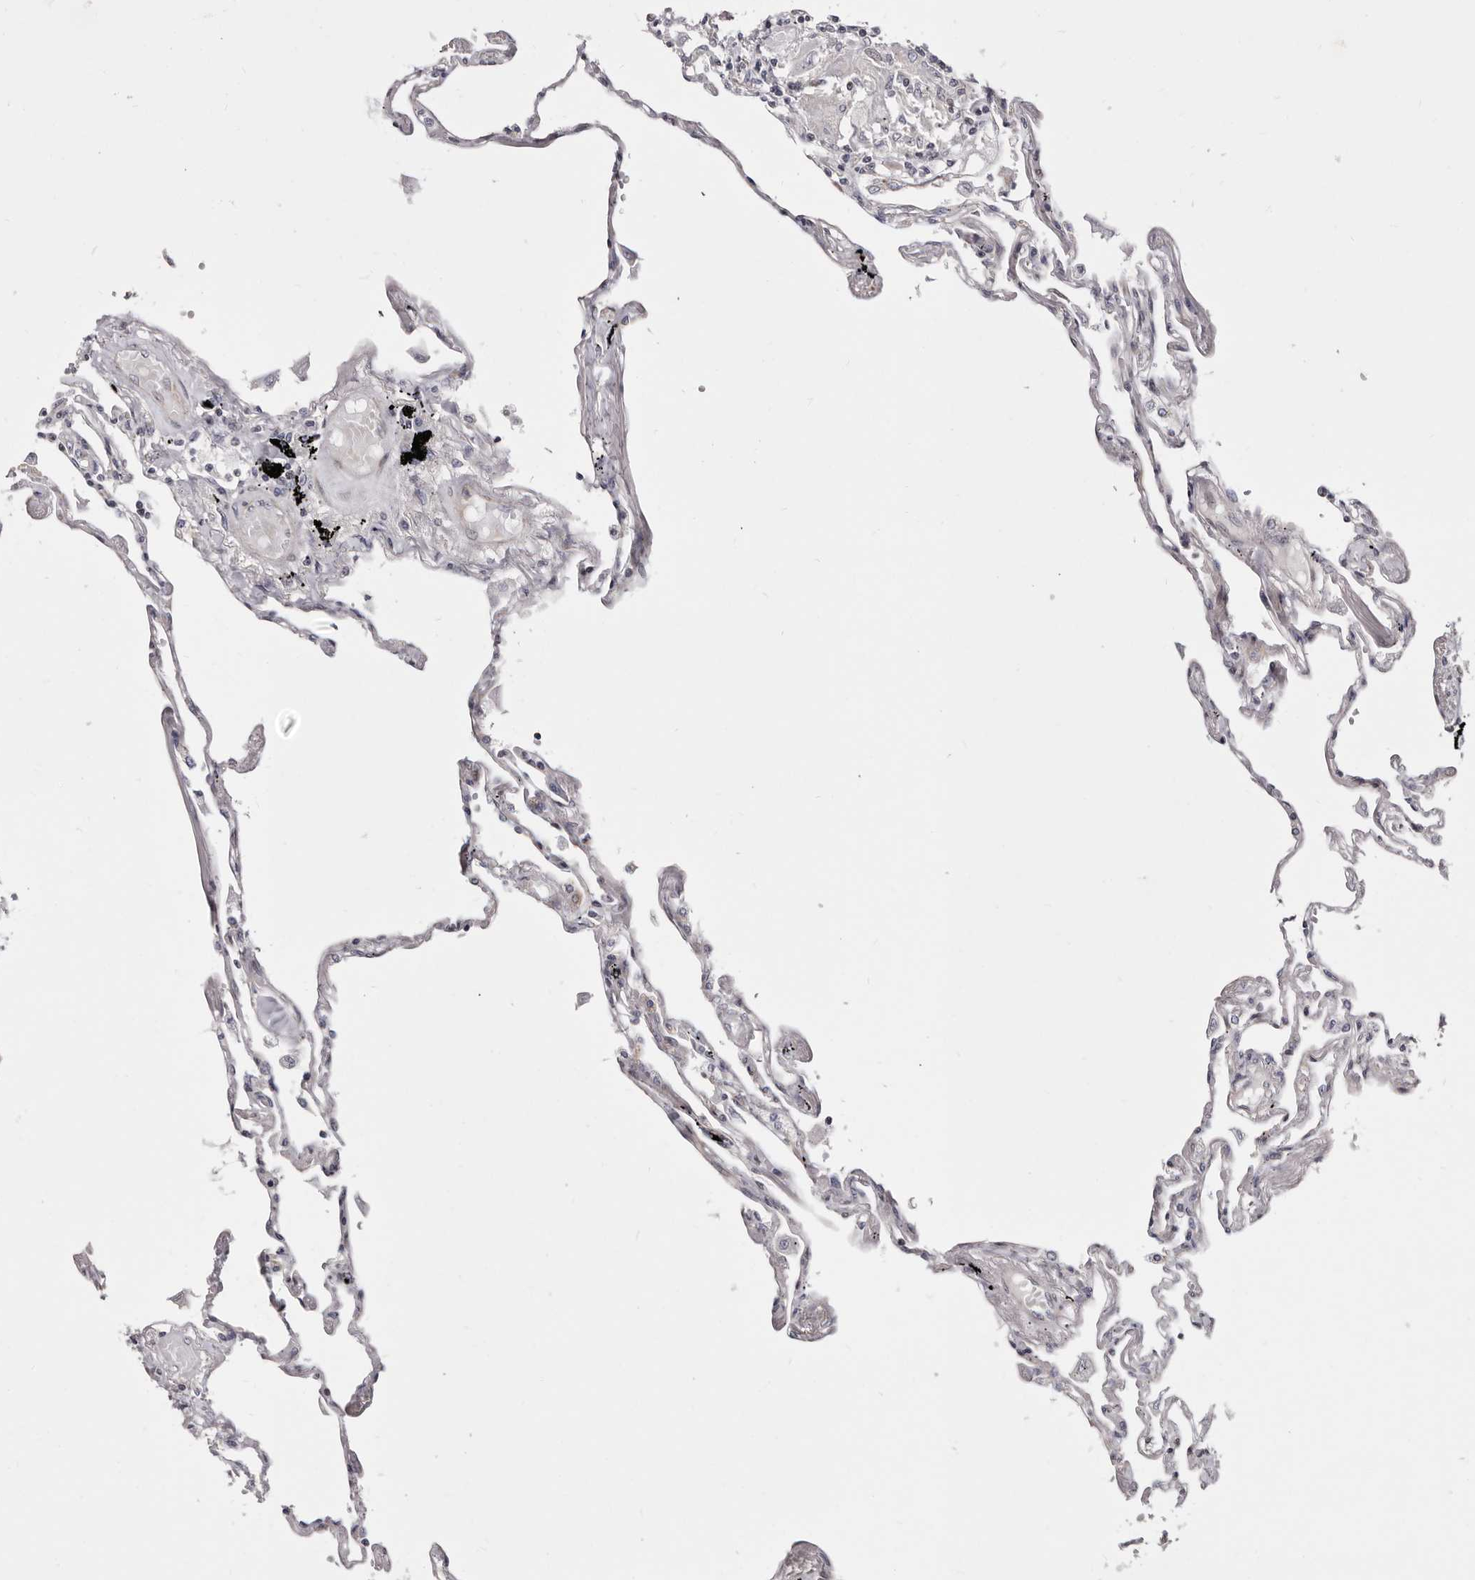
{"staining": {"intensity": "moderate", "quantity": "<25%", "location": "cytoplasmic/membranous"}, "tissue": "lung", "cell_type": "Alveolar cells", "image_type": "normal", "snomed": [{"axis": "morphology", "description": "Normal tissue, NOS"}, {"axis": "topography", "description": "Lung"}], "caption": "Moderate cytoplasmic/membranous positivity is present in approximately <25% of alveolar cells in unremarkable lung. The staining is performed using DAB (3,3'-diaminobenzidine) brown chromogen to label protein expression. The nuclei are counter-stained blue using hematoxylin.", "gene": "TIMM17B", "patient": {"sex": "female", "age": 67}}